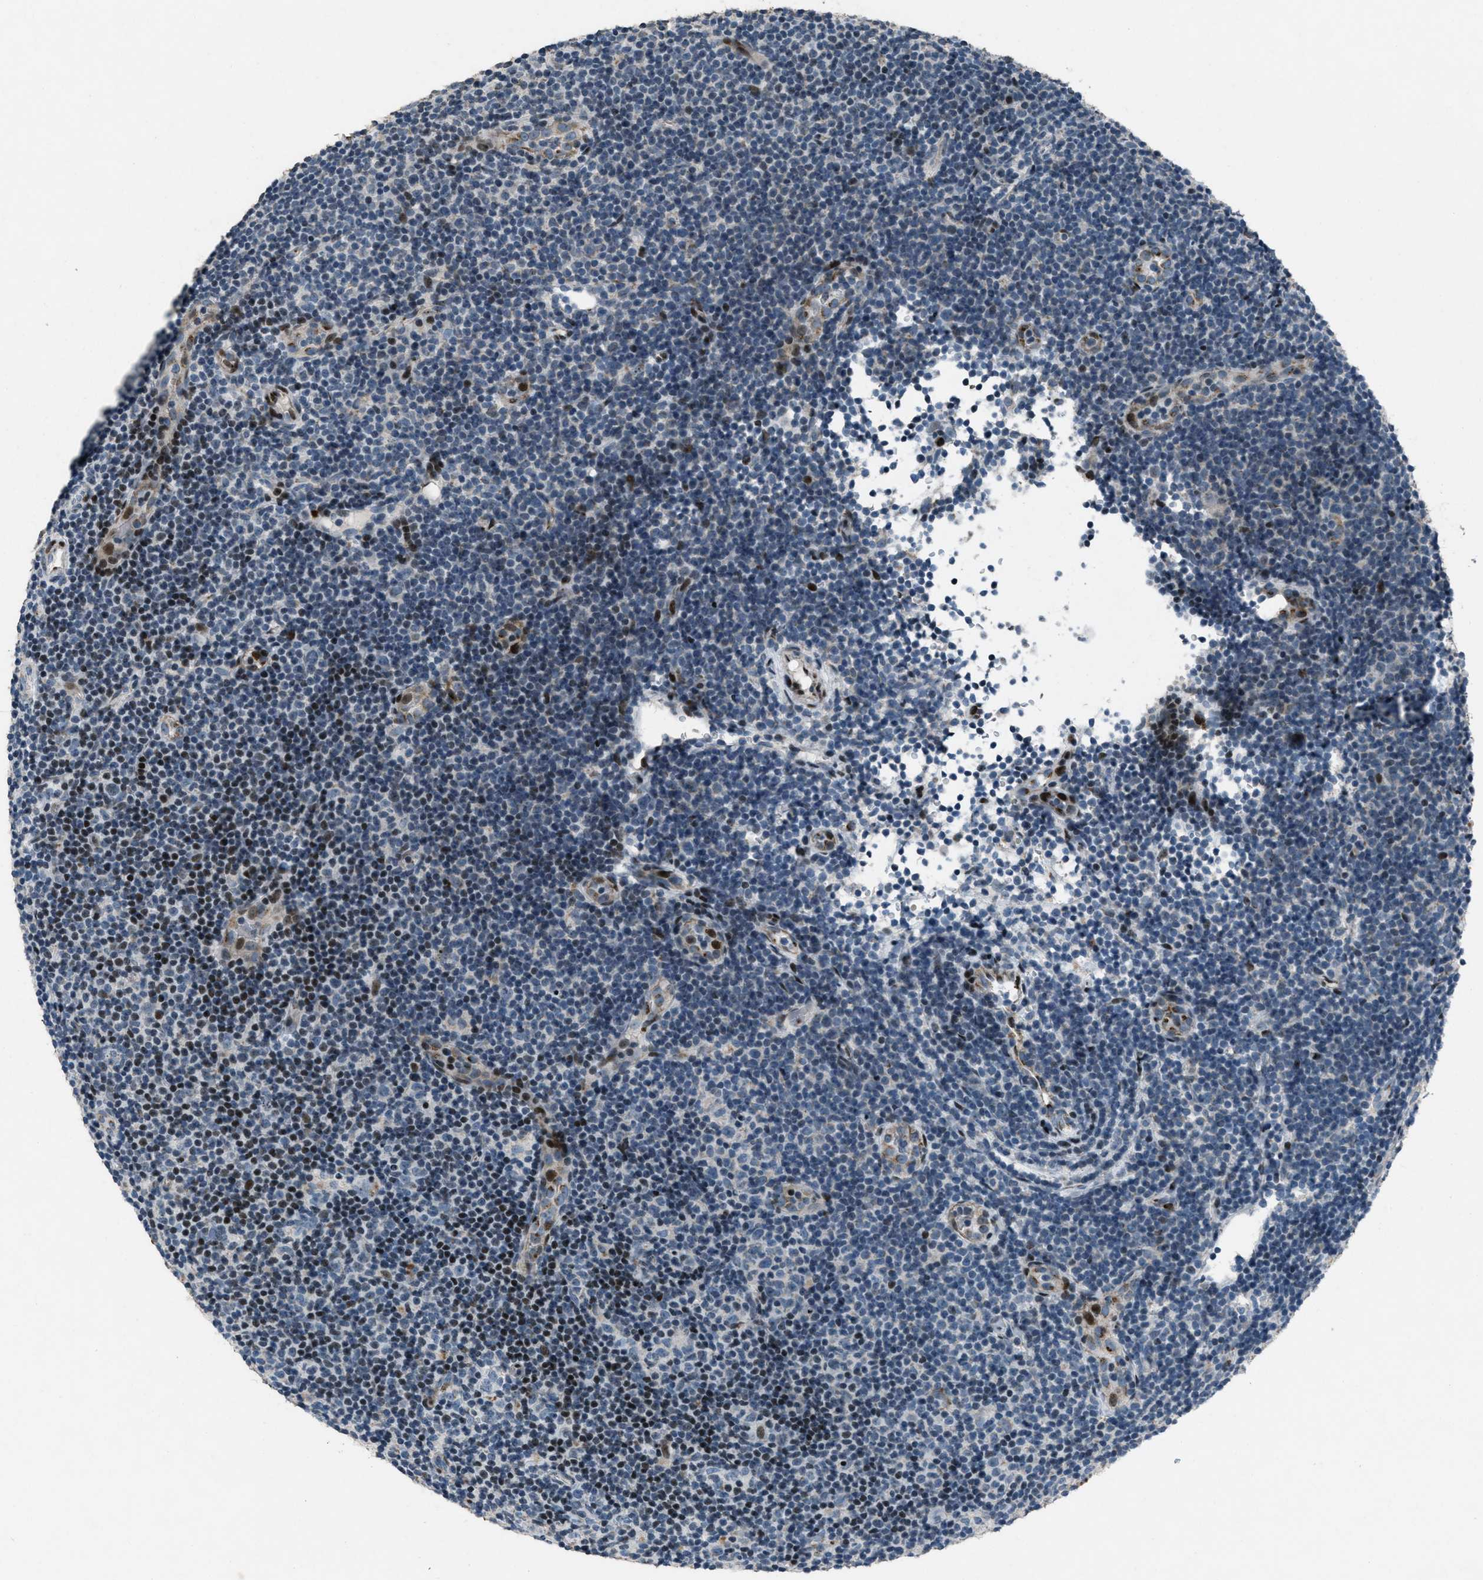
{"staining": {"intensity": "strong", "quantity": "25%-75%", "location": "nuclear"}, "tissue": "lymphoma", "cell_type": "Tumor cells", "image_type": "cancer", "snomed": [{"axis": "morphology", "description": "Malignant lymphoma, non-Hodgkin's type, Low grade"}, {"axis": "topography", "description": "Lymph node"}], "caption": "Protein staining displays strong nuclear positivity in about 25%-75% of tumor cells in low-grade malignant lymphoma, non-Hodgkin's type.", "gene": "GPC6", "patient": {"sex": "male", "age": 83}}